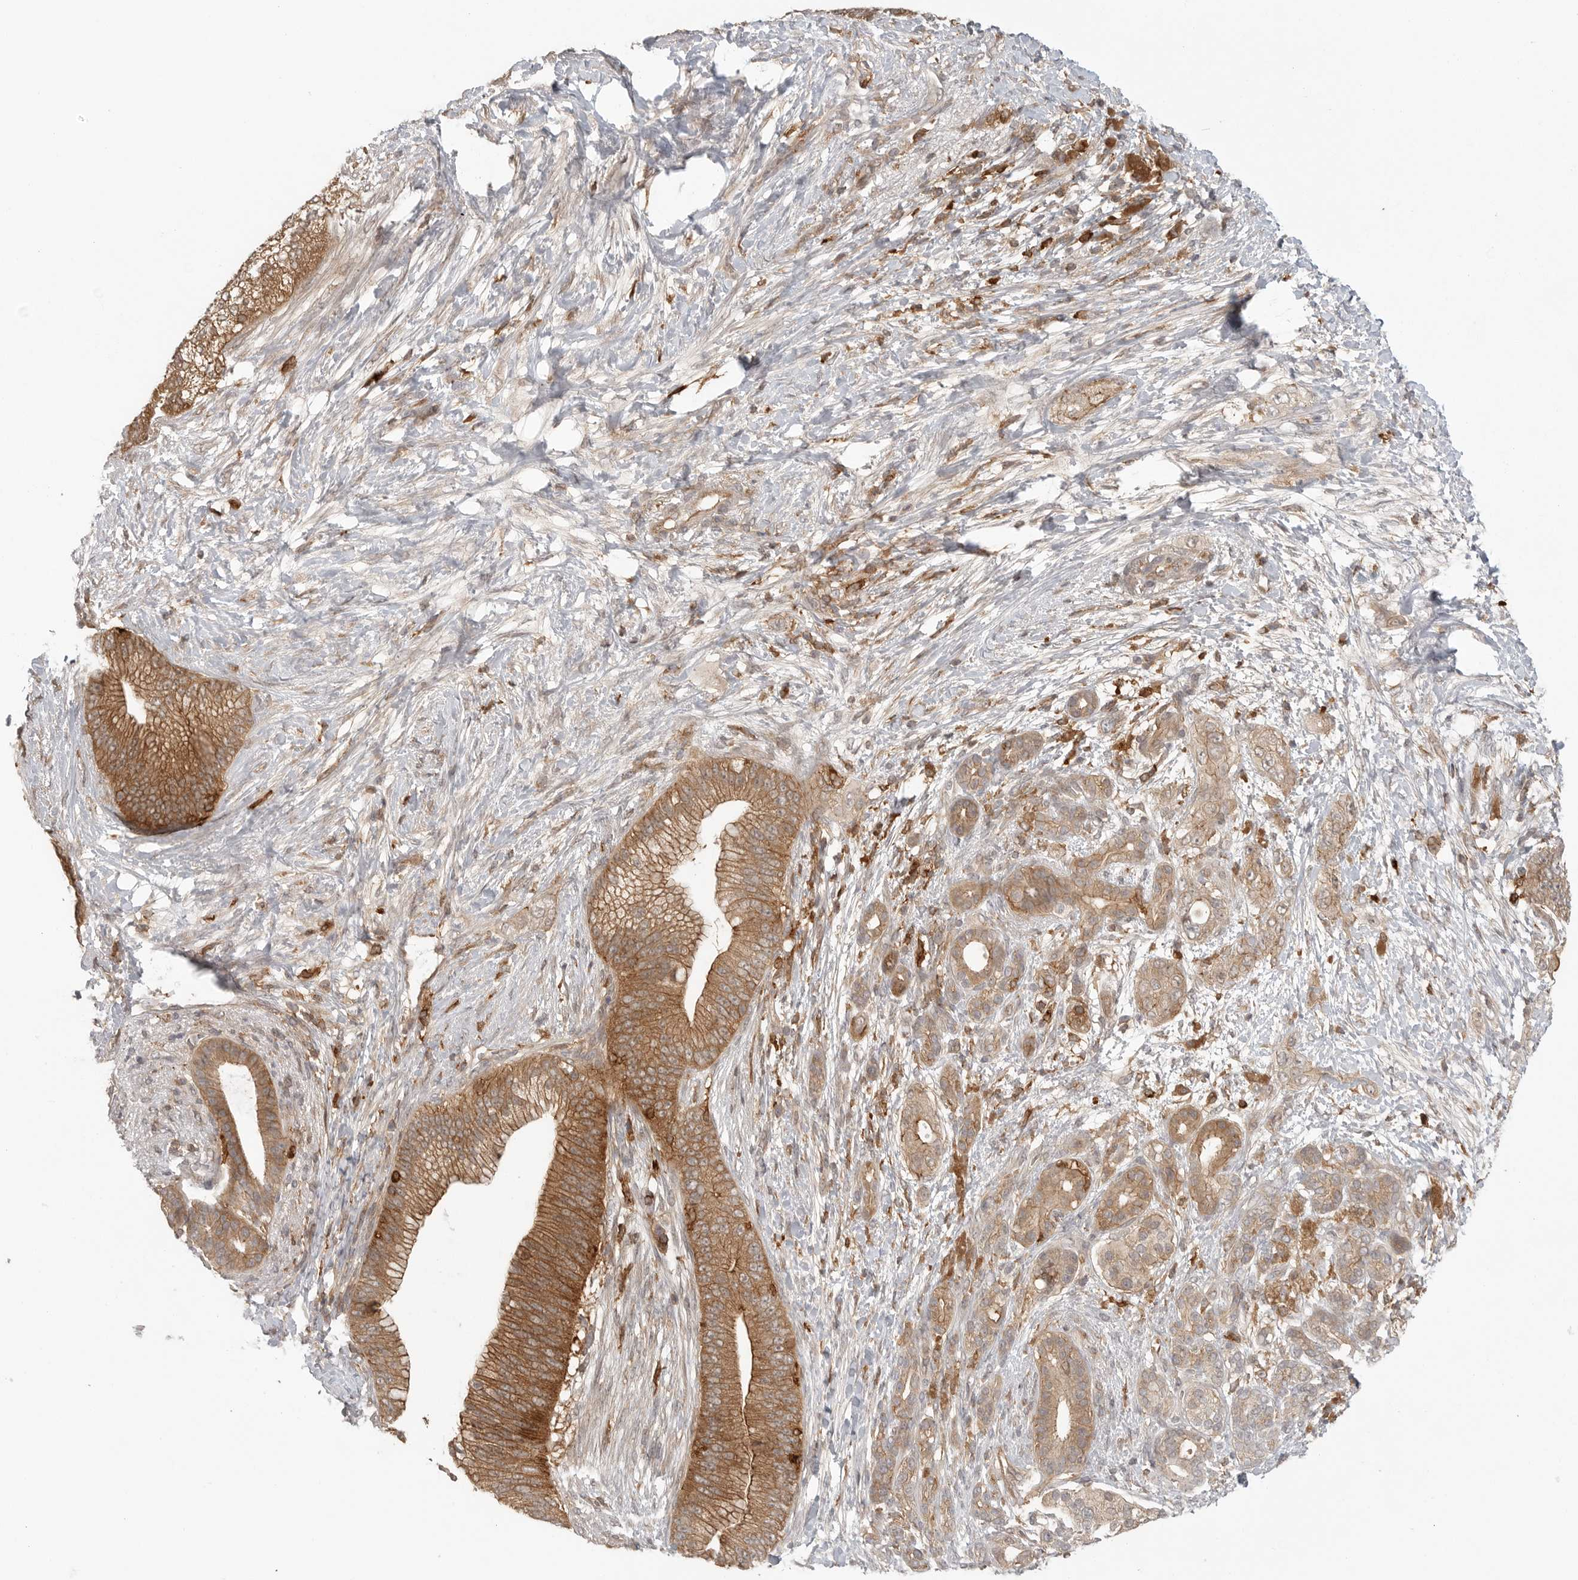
{"staining": {"intensity": "moderate", "quantity": ">75%", "location": "cytoplasmic/membranous"}, "tissue": "pancreatic cancer", "cell_type": "Tumor cells", "image_type": "cancer", "snomed": [{"axis": "morphology", "description": "Adenocarcinoma, NOS"}, {"axis": "topography", "description": "Pancreas"}], "caption": "An immunohistochemistry (IHC) micrograph of neoplastic tissue is shown. Protein staining in brown labels moderate cytoplasmic/membranous positivity in pancreatic cancer within tumor cells. The staining was performed using DAB (3,3'-diaminobenzidine), with brown indicating positive protein expression. Nuclei are stained blue with hematoxylin.", "gene": "DBNL", "patient": {"sex": "male", "age": 53}}